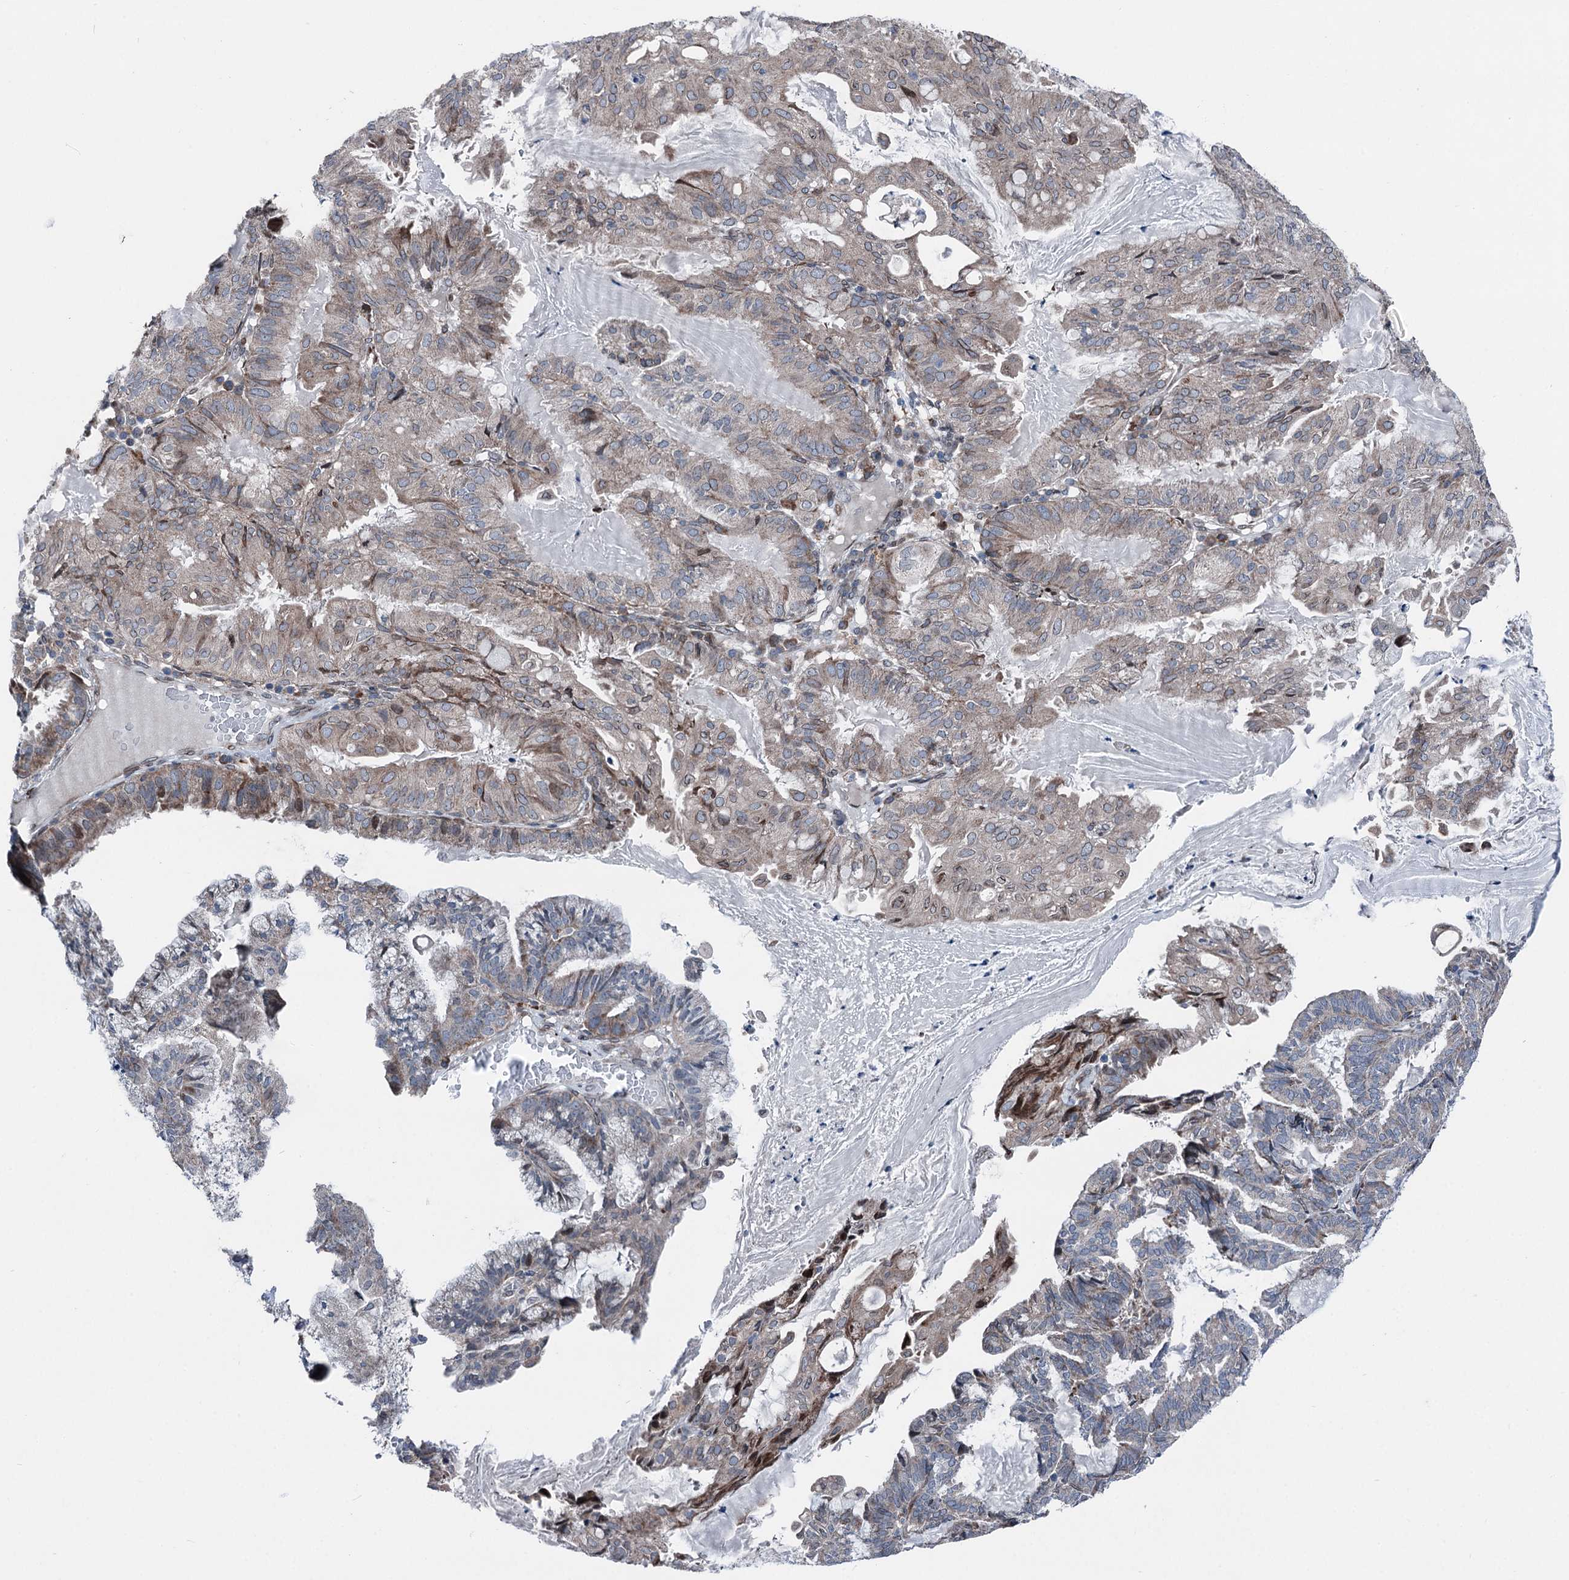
{"staining": {"intensity": "weak", "quantity": "25%-75%", "location": "cytoplasmic/membranous"}, "tissue": "endometrial cancer", "cell_type": "Tumor cells", "image_type": "cancer", "snomed": [{"axis": "morphology", "description": "Adenocarcinoma, NOS"}, {"axis": "topography", "description": "Endometrium"}], "caption": "This is a photomicrograph of immunohistochemistry staining of endometrial adenocarcinoma, which shows weak staining in the cytoplasmic/membranous of tumor cells.", "gene": "MRPL14", "patient": {"sex": "female", "age": 86}}